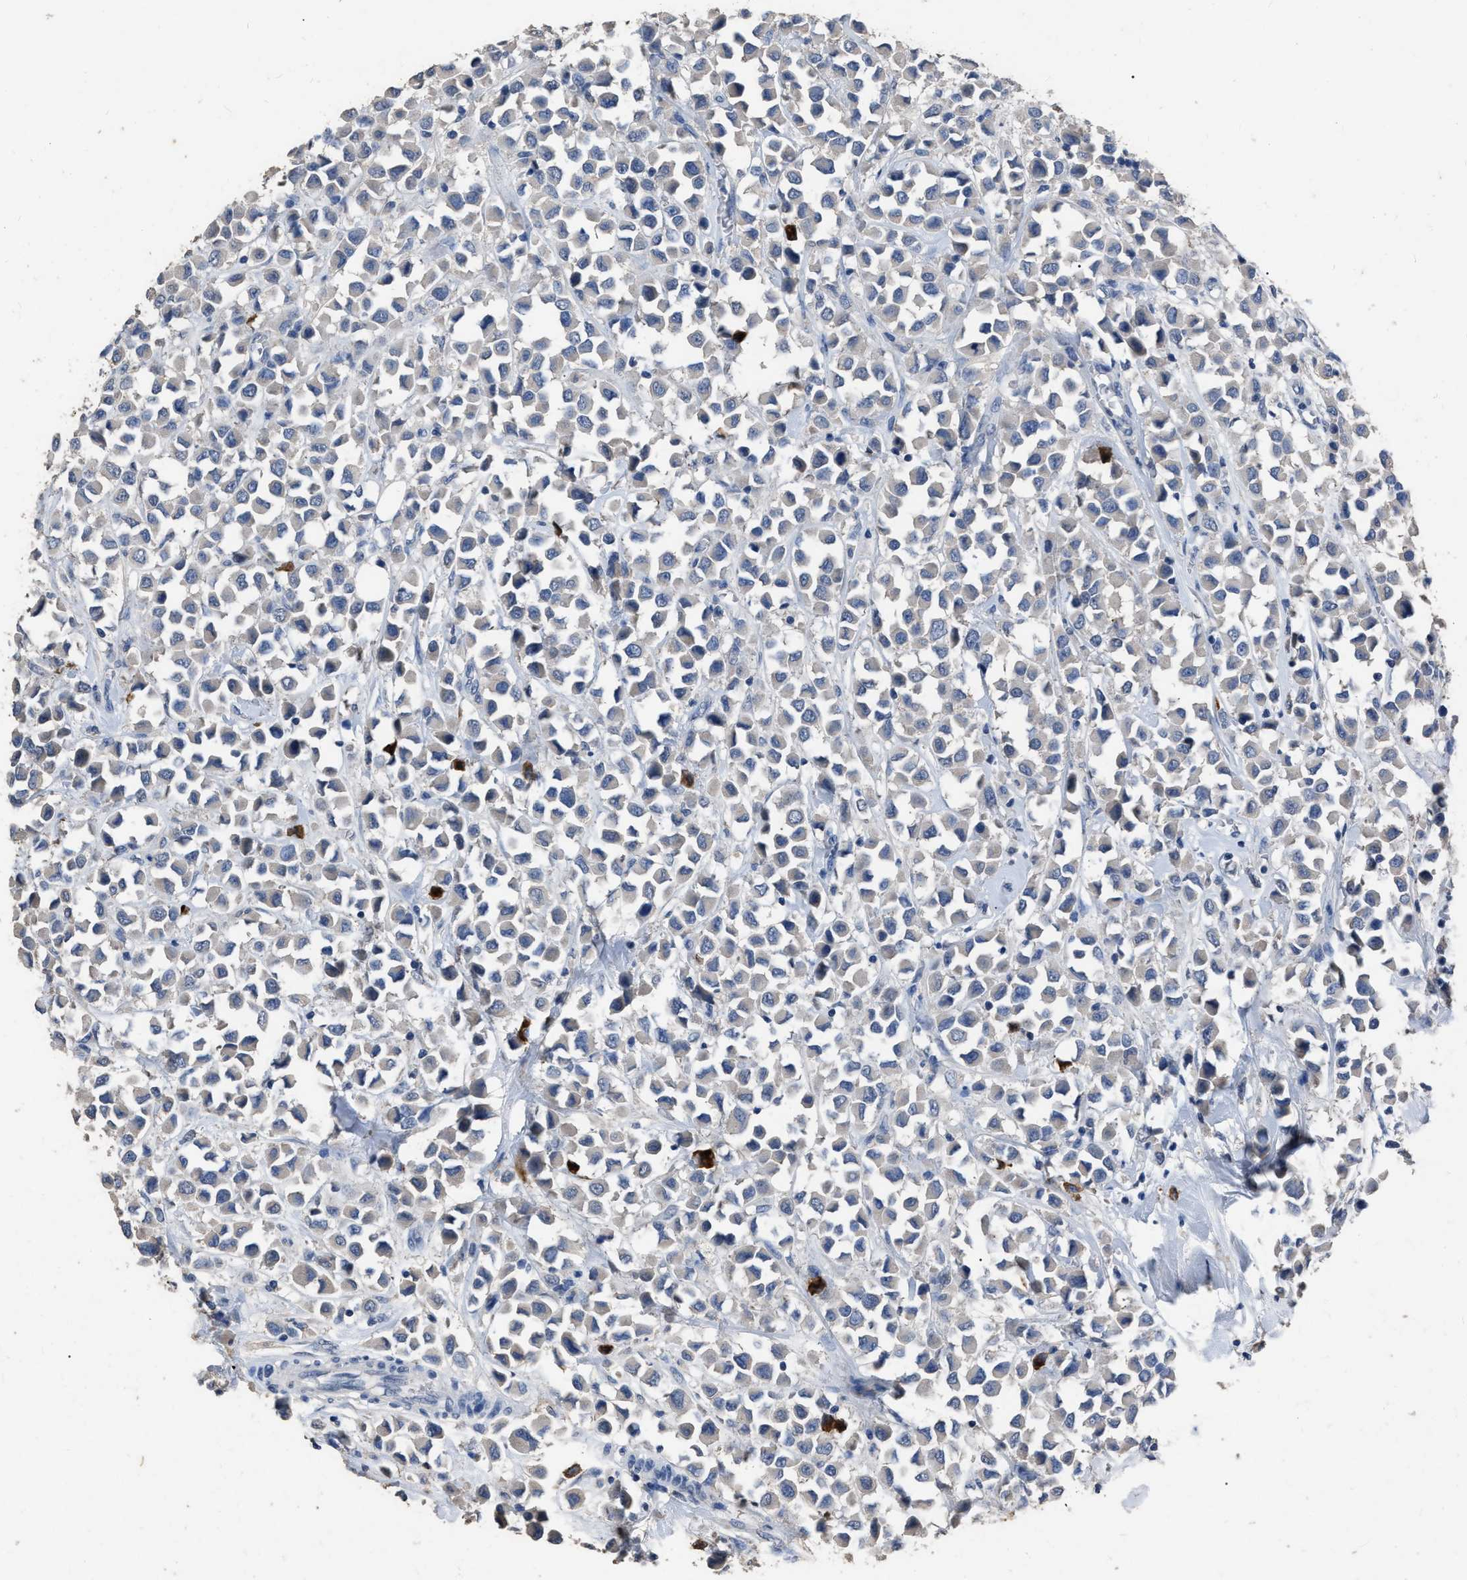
{"staining": {"intensity": "negative", "quantity": "none", "location": "none"}, "tissue": "breast cancer", "cell_type": "Tumor cells", "image_type": "cancer", "snomed": [{"axis": "morphology", "description": "Duct carcinoma"}, {"axis": "topography", "description": "Breast"}], "caption": "Tumor cells are negative for brown protein staining in breast cancer.", "gene": "HABP2", "patient": {"sex": "female", "age": 61}}